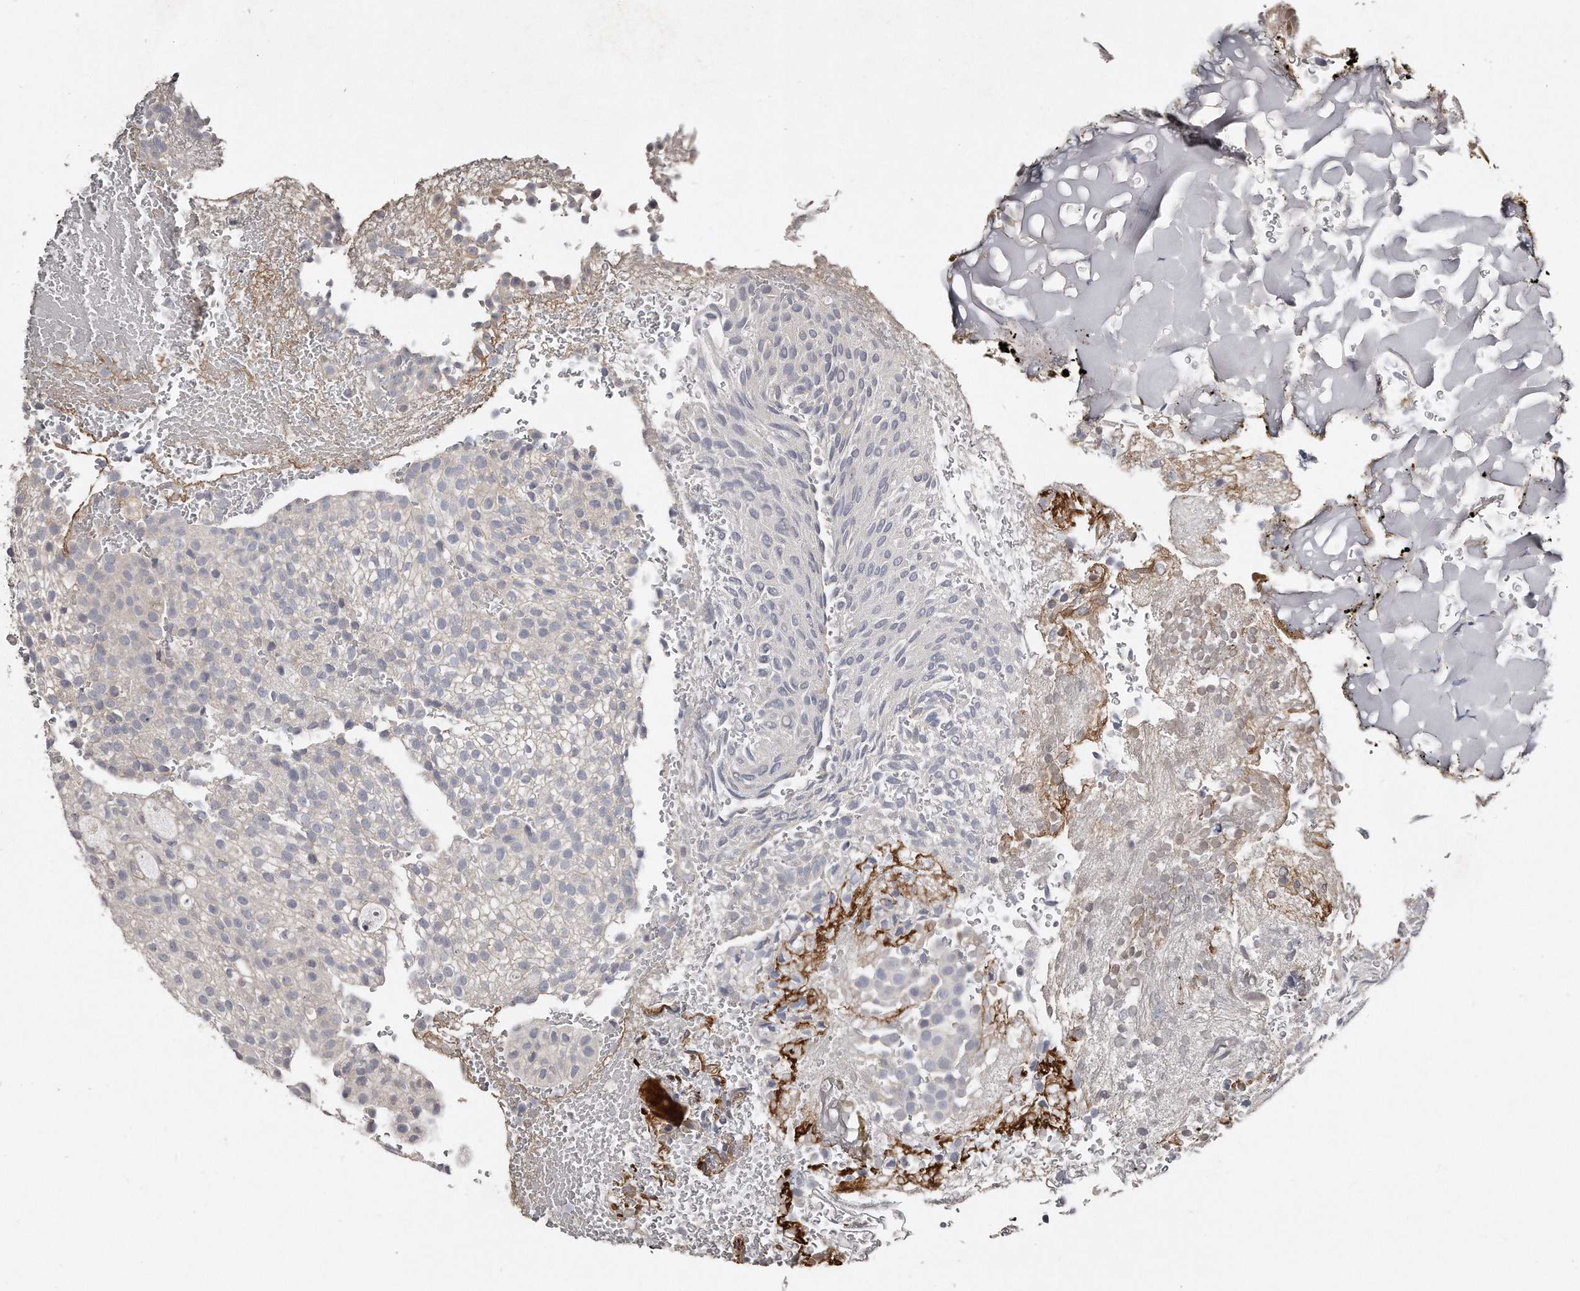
{"staining": {"intensity": "negative", "quantity": "none", "location": "none"}, "tissue": "urothelial cancer", "cell_type": "Tumor cells", "image_type": "cancer", "snomed": [{"axis": "morphology", "description": "Urothelial carcinoma, Low grade"}, {"axis": "topography", "description": "Urinary bladder"}], "caption": "Histopathology image shows no protein staining in tumor cells of urothelial cancer tissue.", "gene": "LMOD1", "patient": {"sex": "male", "age": 78}}